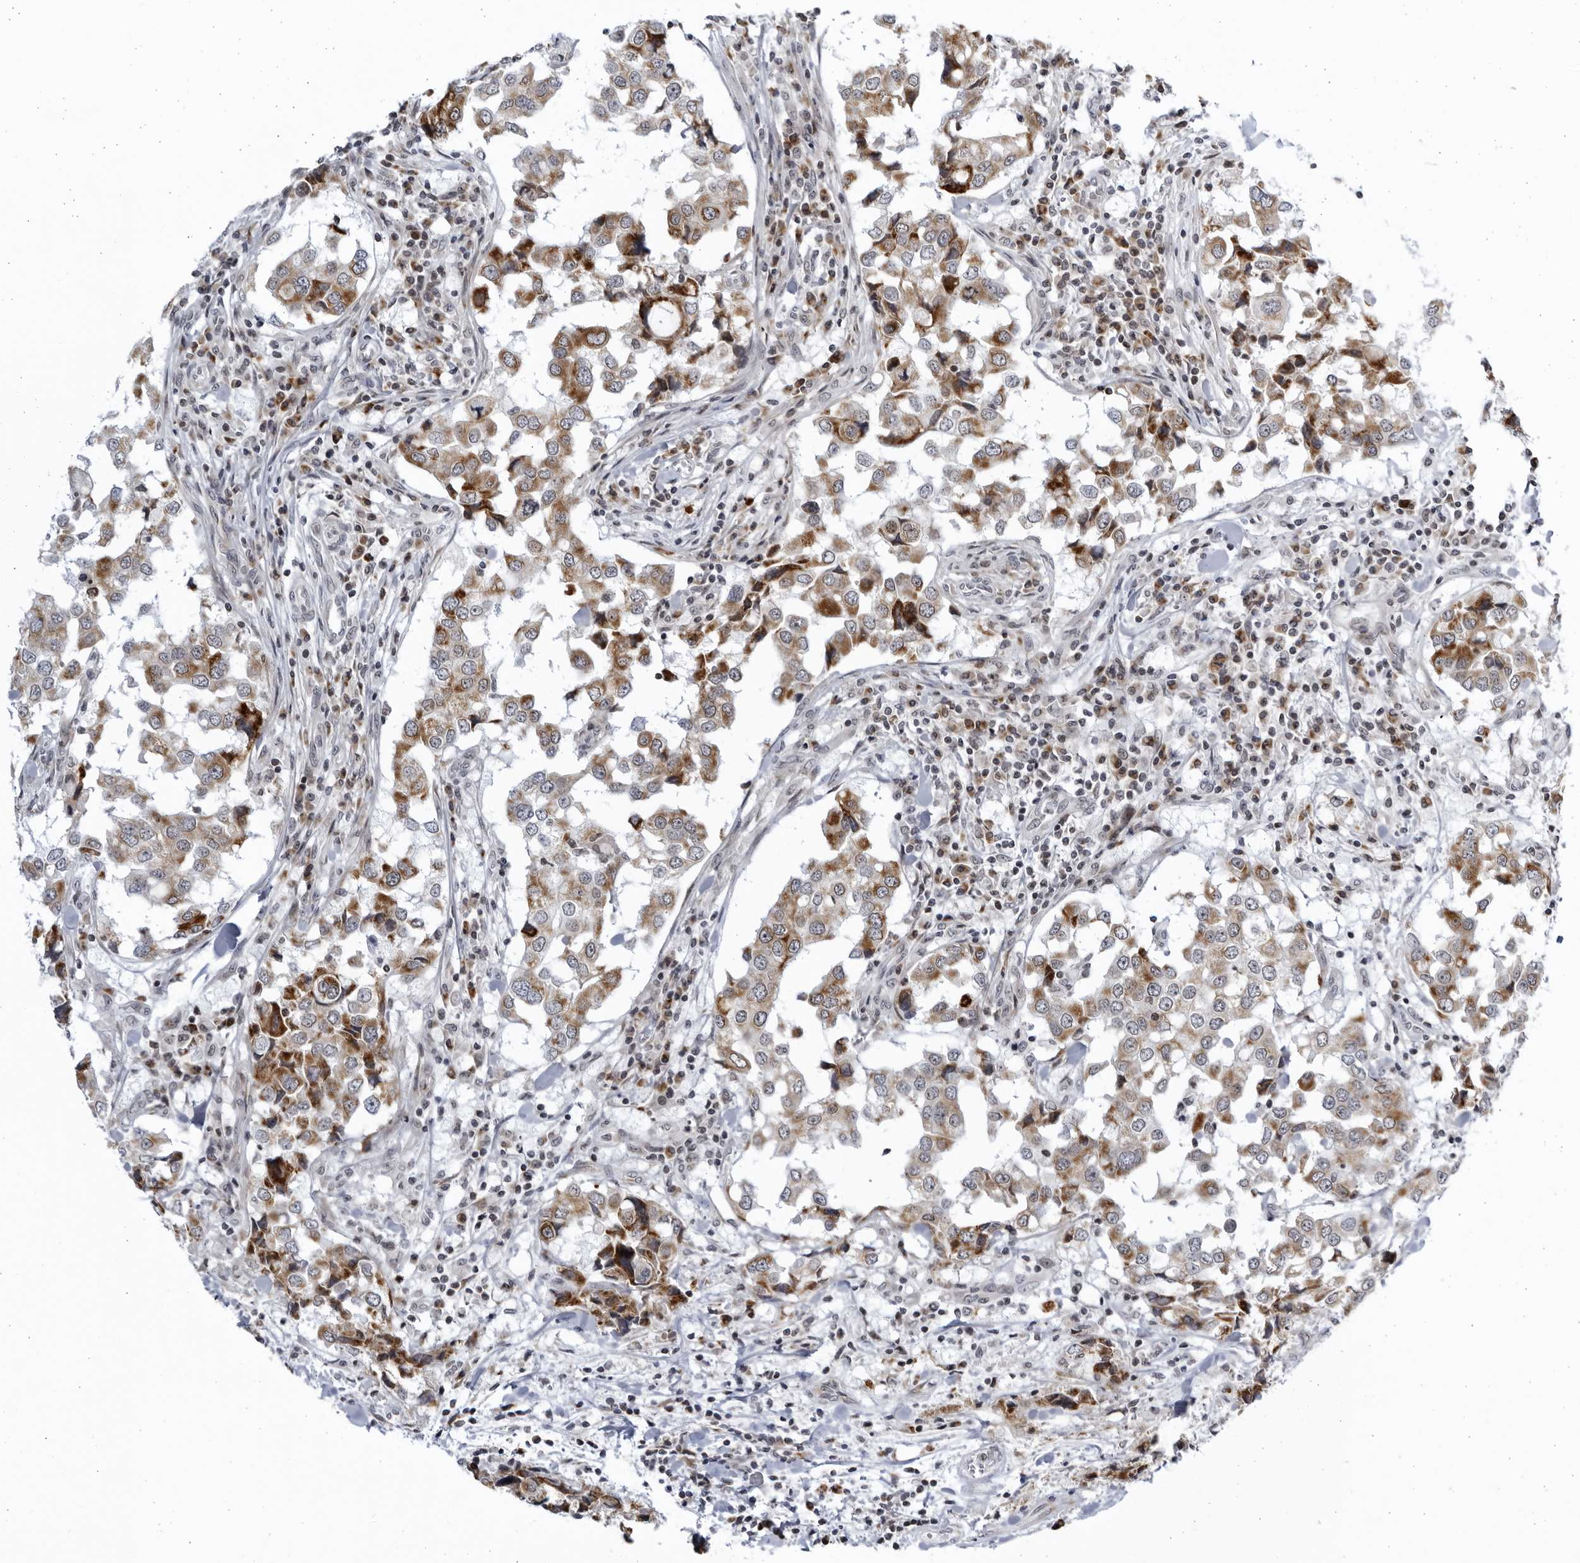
{"staining": {"intensity": "moderate", "quantity": ">75%", "location": "cytoplasmic/membranous"}, "tissue": "breast cancer", "cell_type": "Tumor cells", "image_type": "cancer", "snomed": [{"axis": "morphology", "description": "Duct carcinoma"}, {"axis": "topography", "description": "Breast"}], "caption": "A medium amount of moderate cytoplasmic/membranous expression is appreciated in approximately >75% of tumor cells in breast cancer (intraductal carcinoma) tissue. (DAB IHC, brown staining for protein, blue staining for nuclei).", "gene": "SLC25A22", "patient": {"sex": "female", "age": 27}}